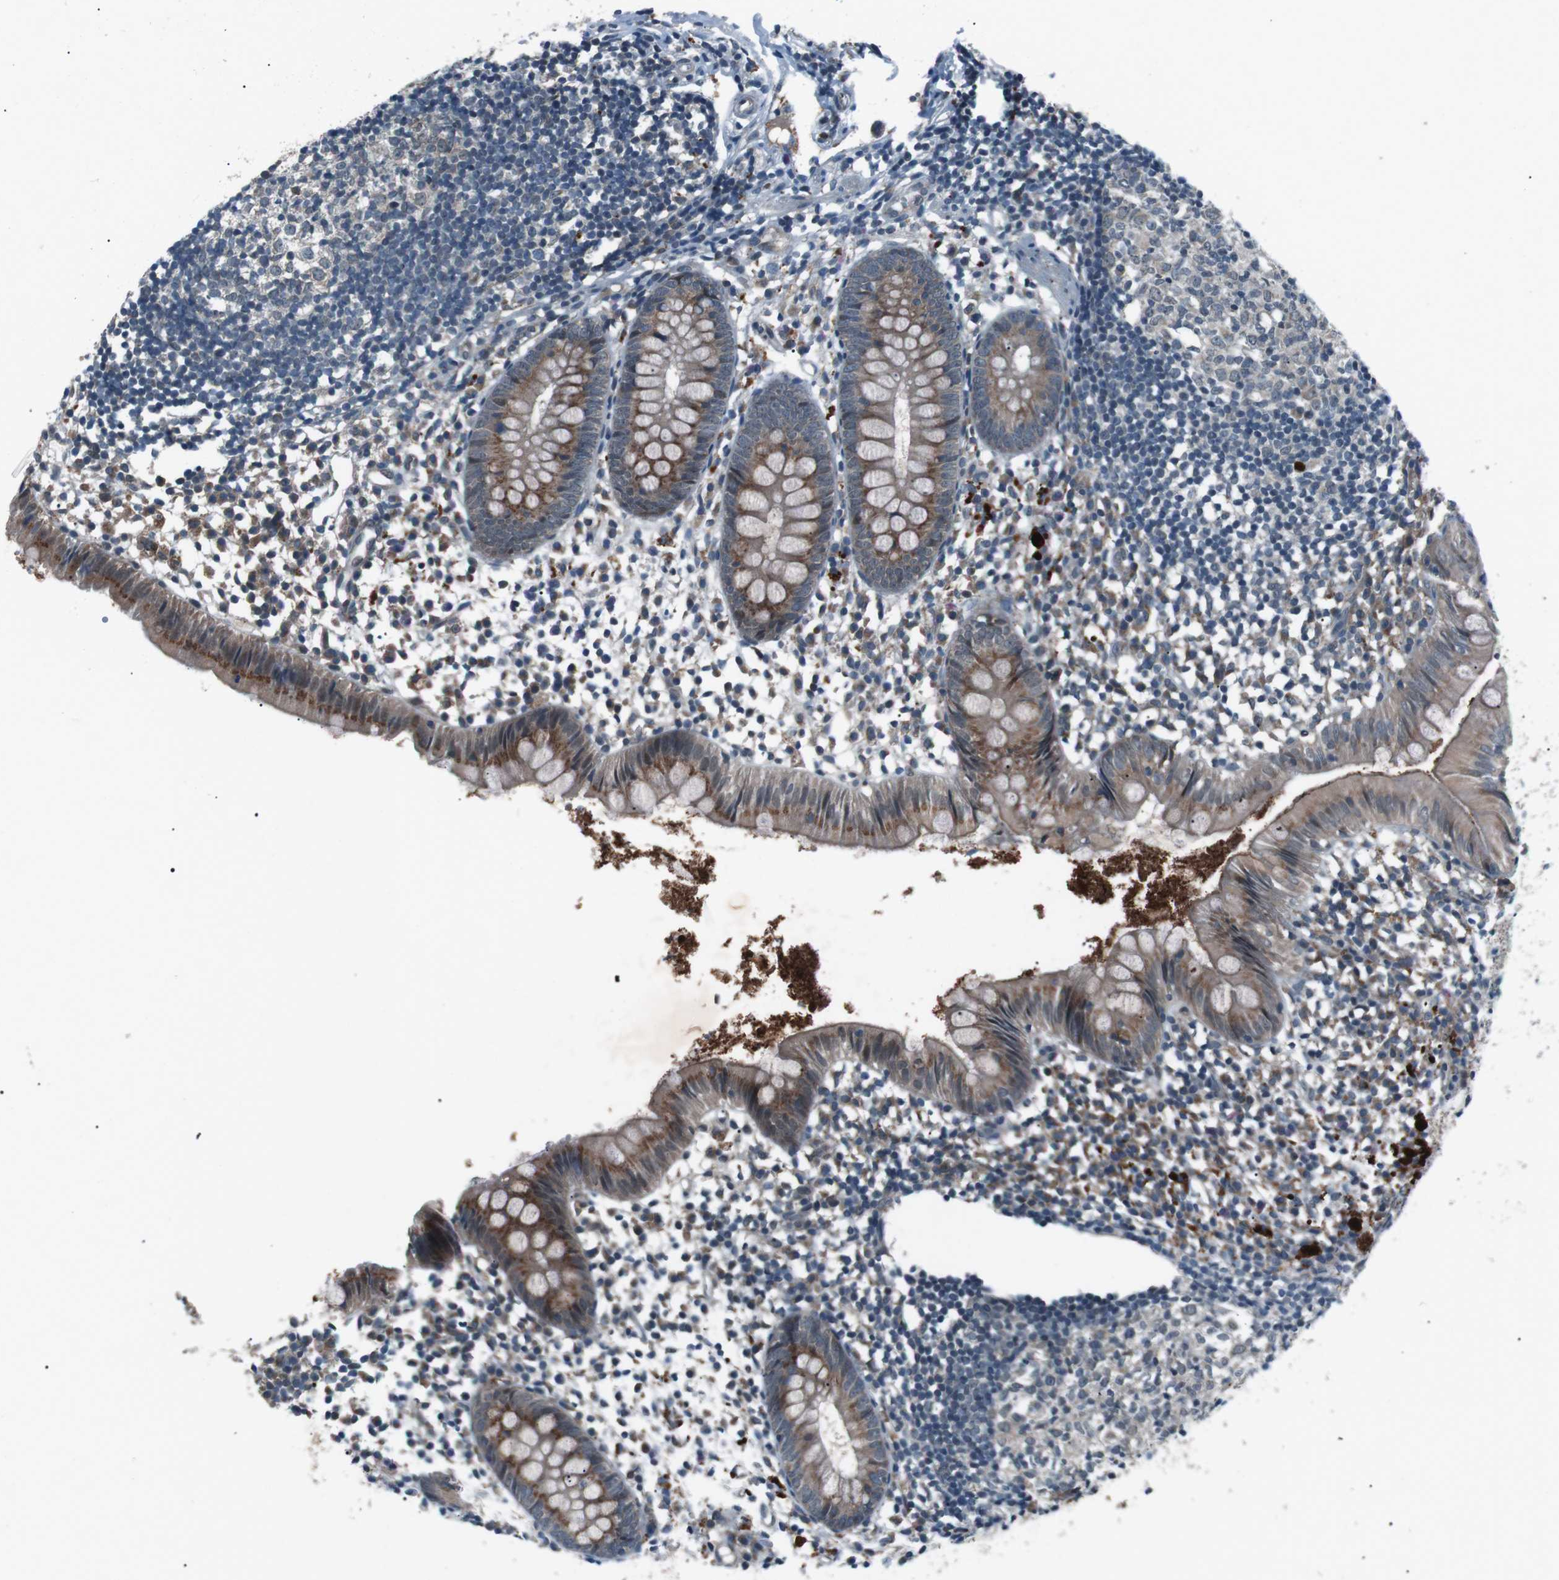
{"staining": {"intensity": "moderate", "quantity": ">75%", "location": "cytoplasmic/membranous"}, "tissue": "appendix", "cell_type": "Glandular cells", "image_type": "normal", "snomed": [{"axis": "morphology", "description": "Normal tissue, NOS"}, {"axis": "topography", "description": "Appendix"}], "caption": "An immunohistochemistry micrograph of benign tissue is shown. Protein staining in brown labels moderate cytoplasmic/membranous positivity in appendix within glandular cells.", "gene": "LRIG2", "patient": {"sex": "female", "age": 20}}